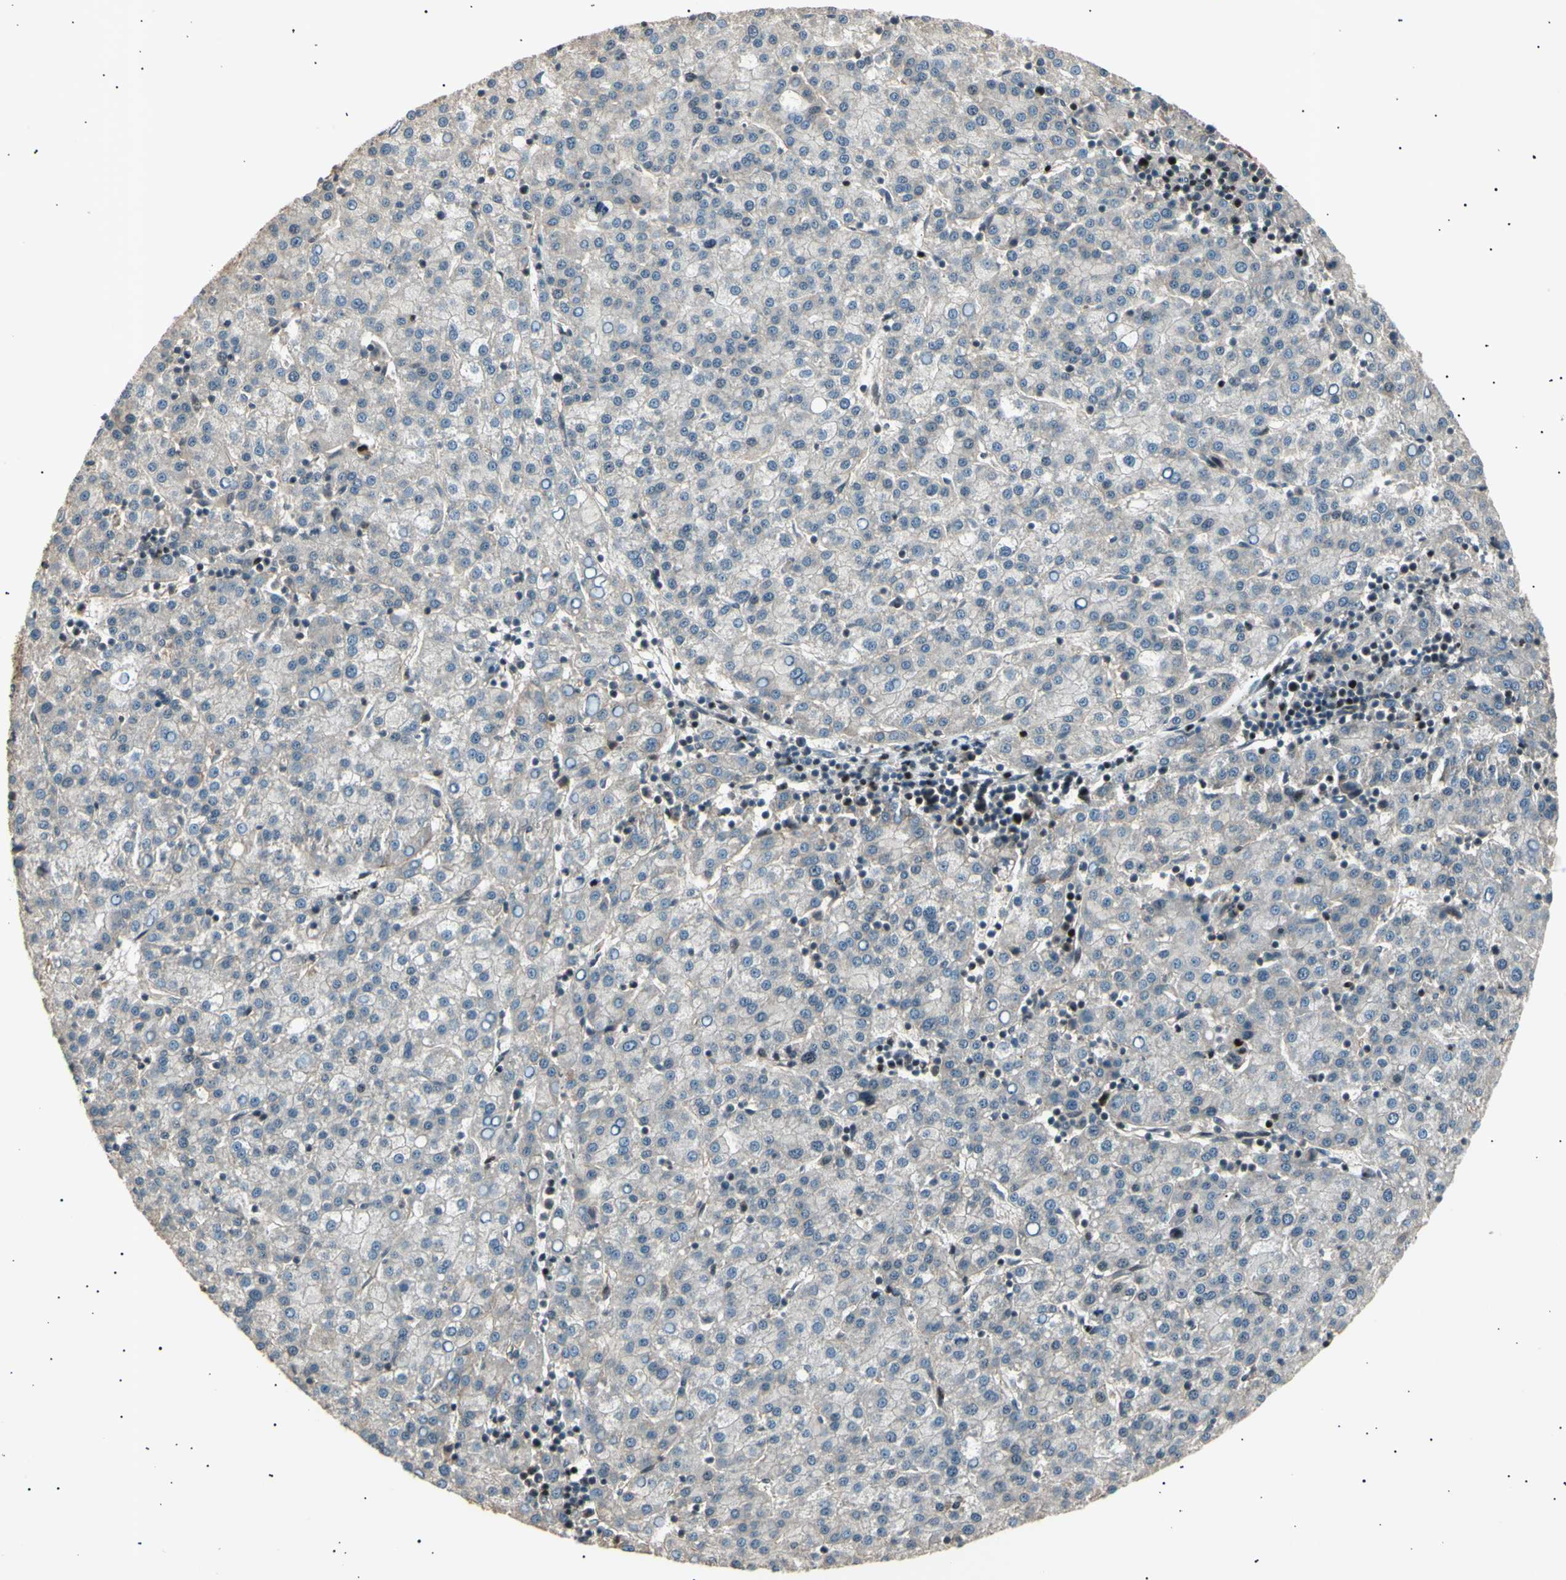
{"staining": {"intensity": "negative", "quantity": "none", "location": "none"}, "tissue": "liver cancer", "cell_type": "Tumor cells", "image_type": "cancer", "snomed": [{"axis": "morphology", "description": "Carcinoma, Hepatocellular, NOS"}, {"axis": "topography", "description": "Liver"}], "caption": "This is an IHC micrograph of human hepatocellular carcinoma (liver). There is no staining in tumor cells.", "gene": "NUAK2", "patient": {"sex": "female", "age": 58}}